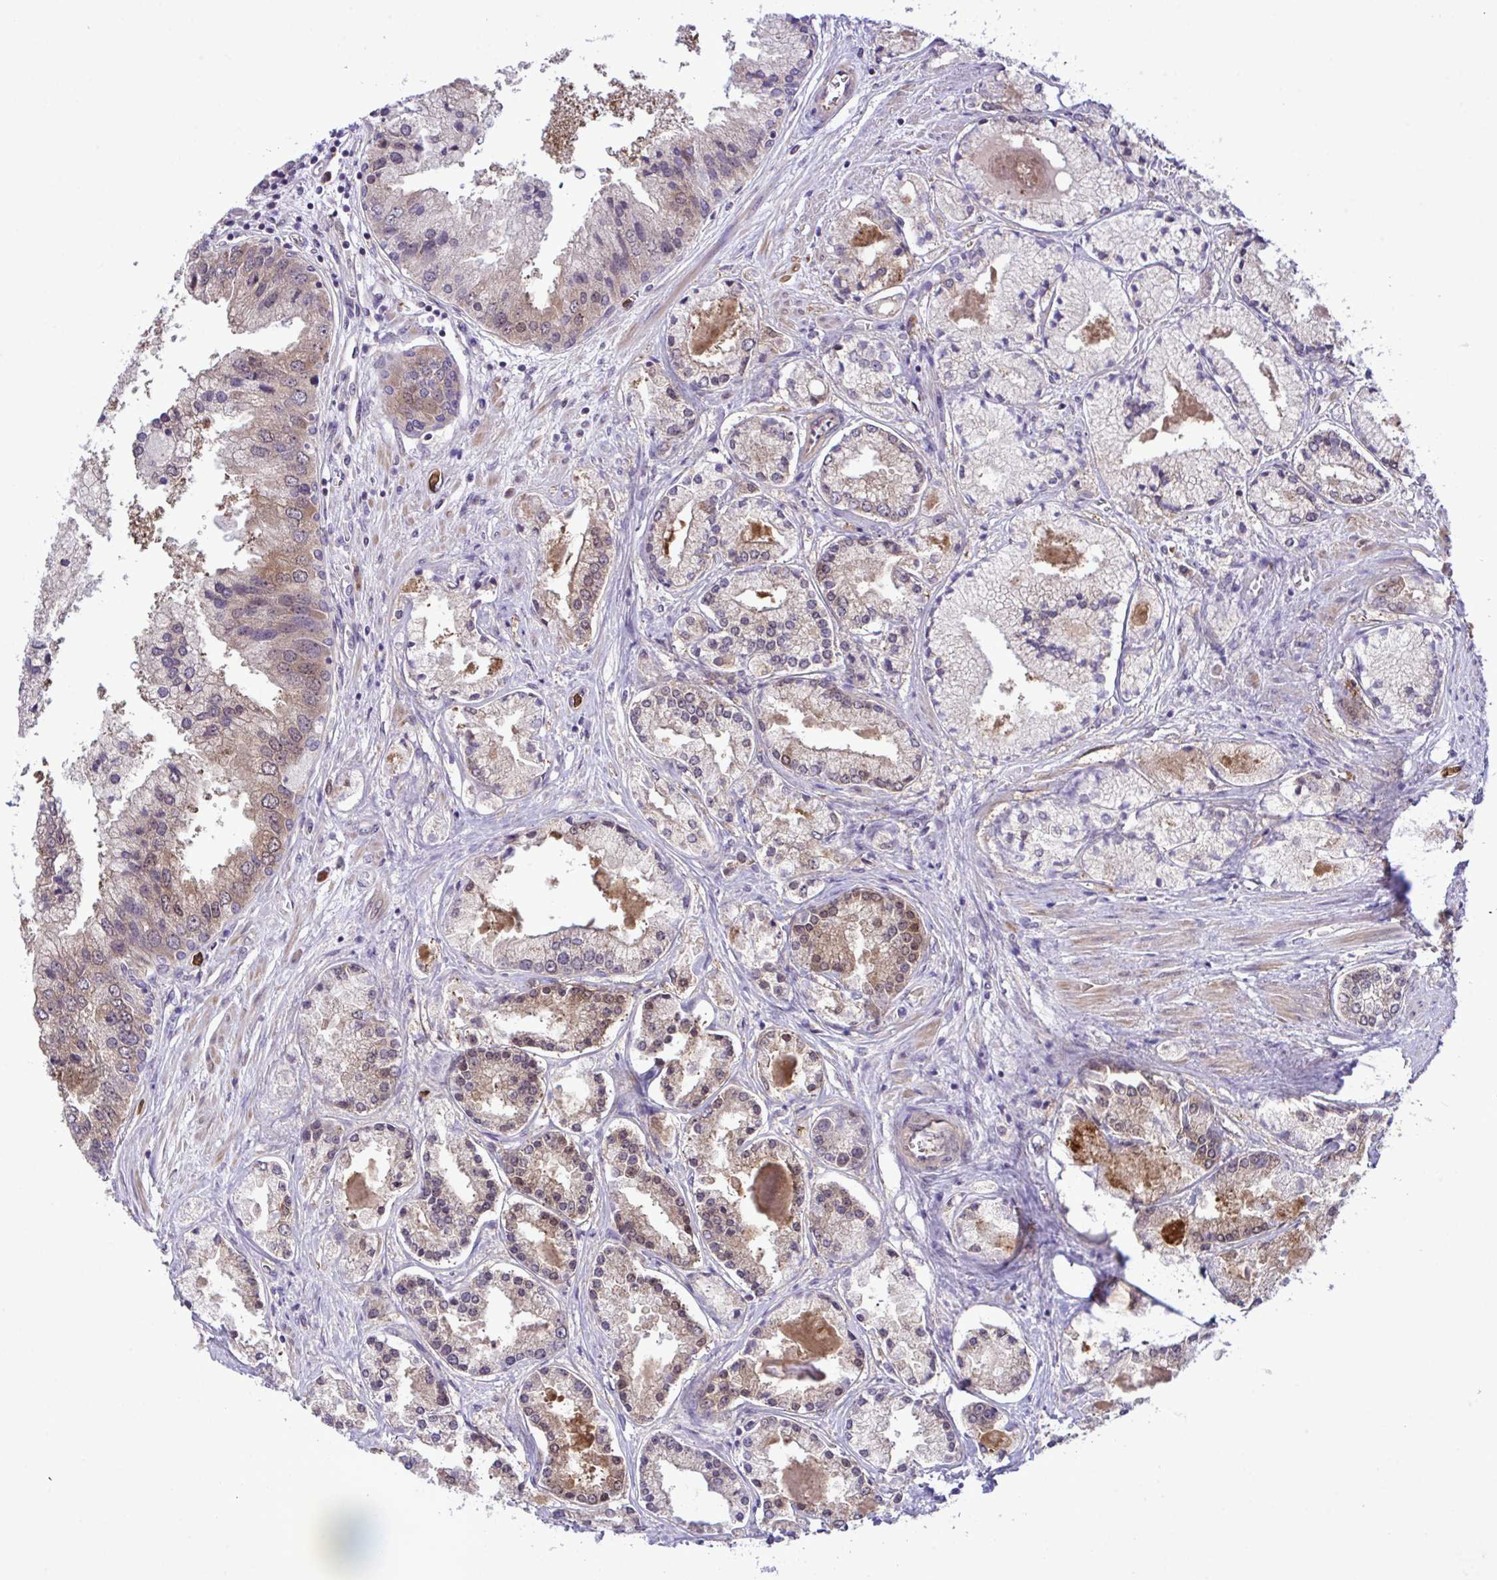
{"staining": {"intensity": "moderate", "quantity": "<25%", "location": "cytoplasmic/membranous,nuclear"}, "tissue": "prostate cancer", "cell_type": "Tumor cells", "image_type": "cancer", "snomed": [{"axis": "morphology", "description": "Adenocarcinoma, High grade"}, {"axis": "topography", "description": "Prostate"}], "caption": "This micrograph displays prostate cancer stained with immunohistochemistry (IHC) to label a protein in brown. The cytoplasmic/membranous and nuclear of tumor cells show moderate positivity for the protein. Nuclei are counter-stained blue.", "gene": "CMPK1", "patient": {"sex": "male", "age": 67}}